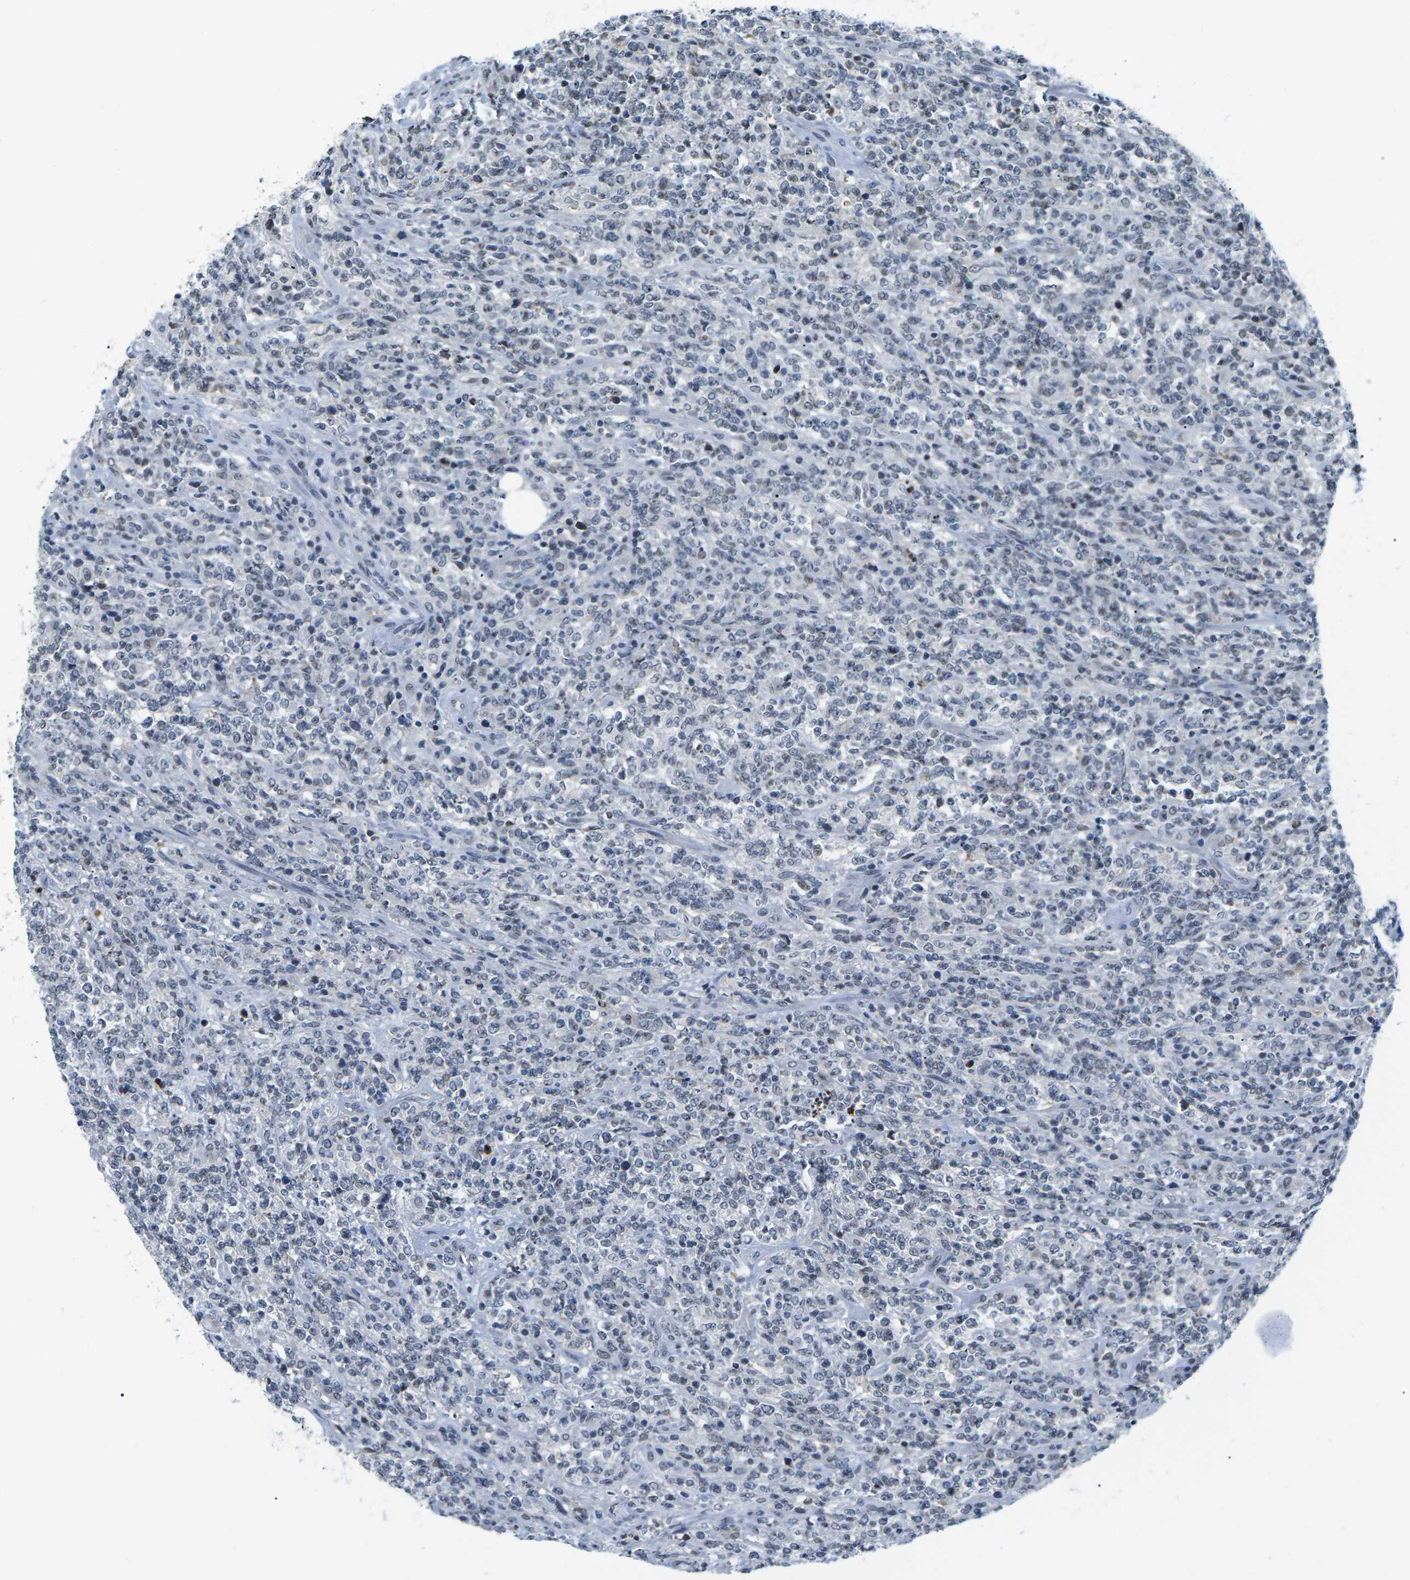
{"staining": {"intensity": "negative", "quantity": "none", "location": "none"}, "tissue": "lymphoma", "cell_type": "Tumor cells", "image_type": "cancer", "snomed": [{"axis": "morphology", "description": "Malignant lymphoma, non-Hodgkin's type, High grade"}, {"axis": "topography", "description": "Soft tissue"}], "caption": "Tumor cells are negative for protein expression in human high-grade malignant lymphoma, non-Hodgkin's type.", "gene": "NSRP1", "patient": {"sex": "male", "age": 18}}